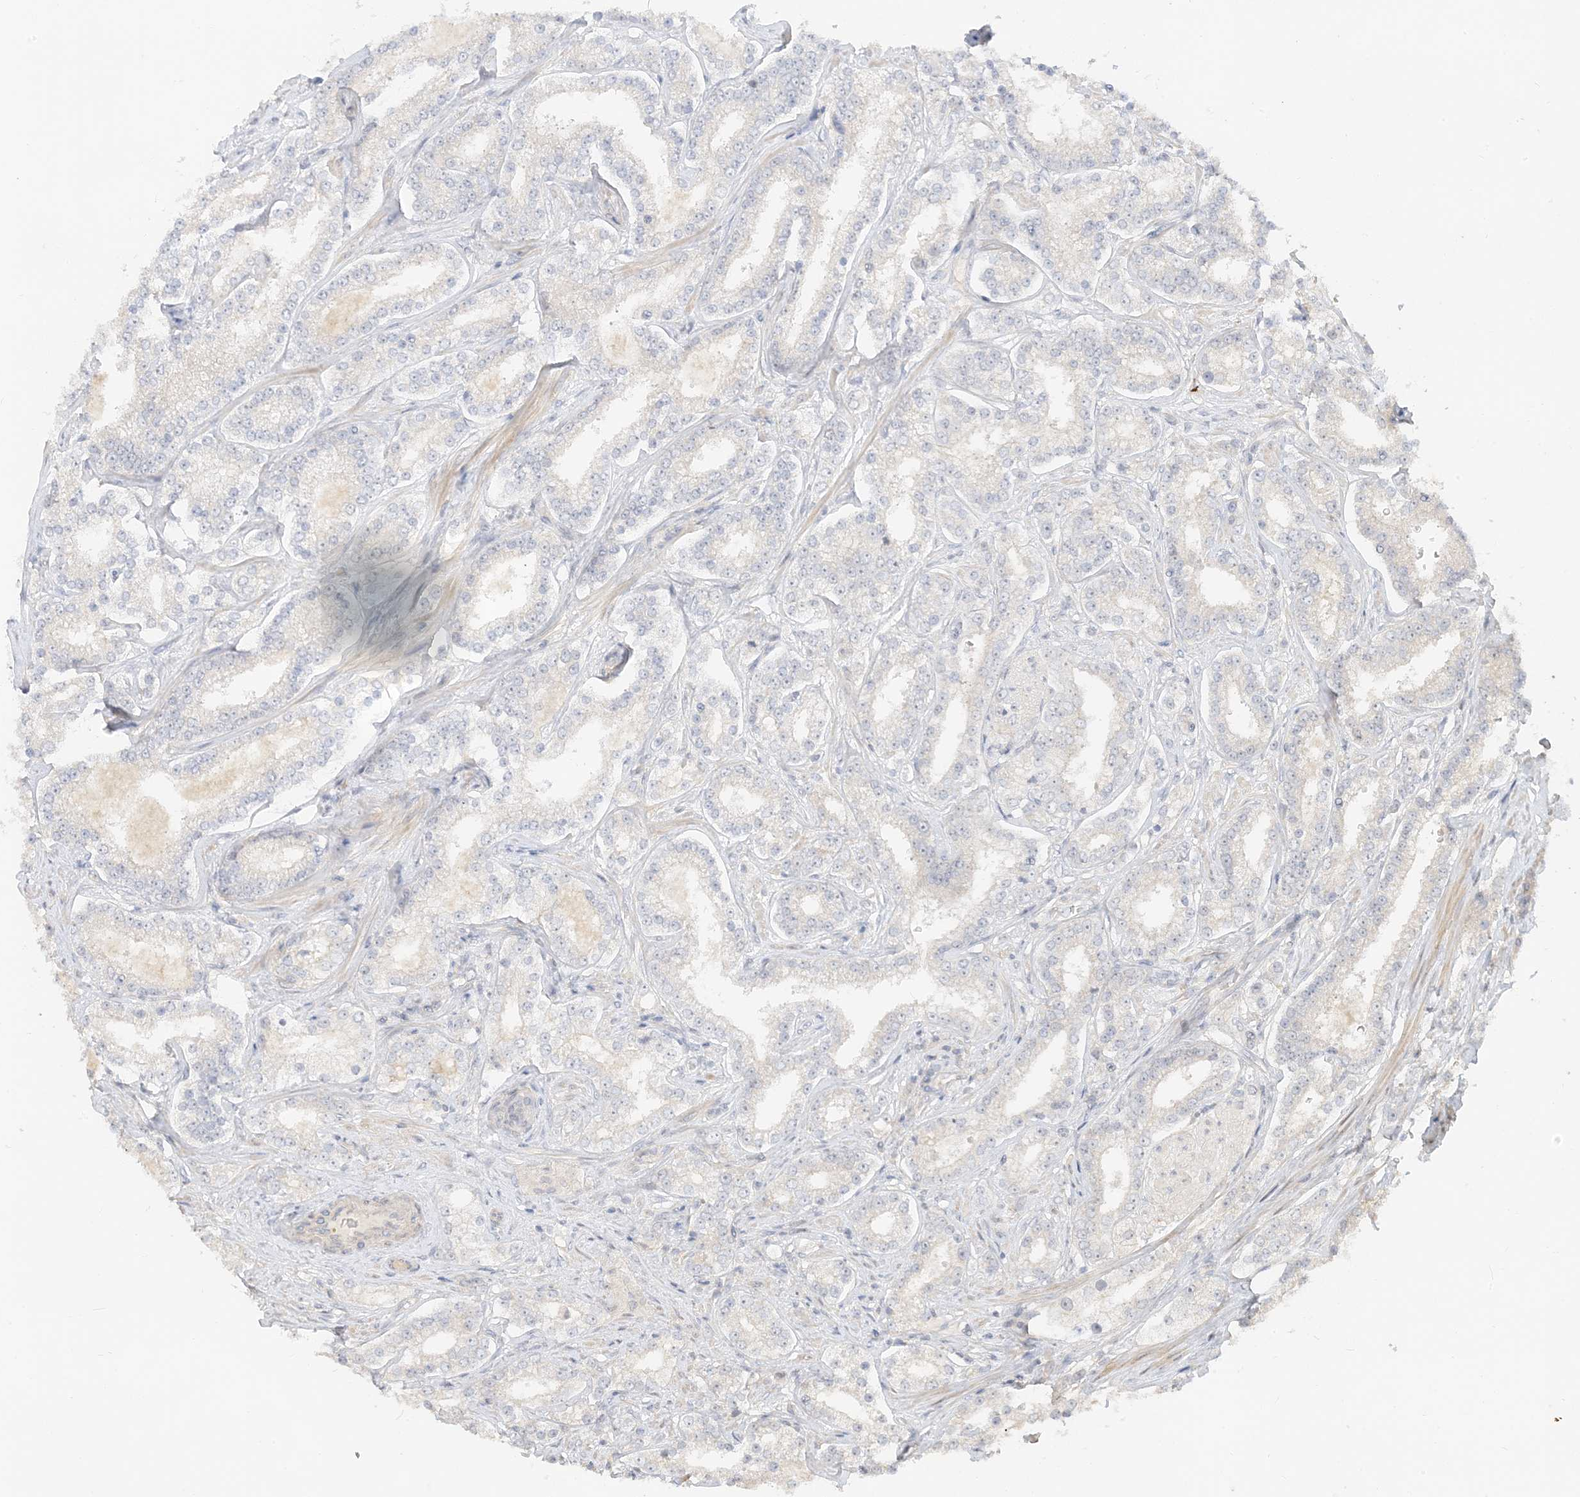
{"staining": {"intensity": "negative", "quantity": "none", "location": "none"}, "tissue": "prostate cancer", "cell_type": "Tumor cells", "image_type": "cancer", "snomed": [{"axis": "morphology", "description": "Normal tissue, NOS"}, {"axis": "morphology", "description": "Adenocarcinoma, High grade"}, {"axis": "topography", "description": "Prostate"}], "caption": "Immunohistochemical staining of human prostate cancer reveals no significant expression in tumor cells.", "gene": "ETAA1", "patient": {"sex": "male", "age": 83}}